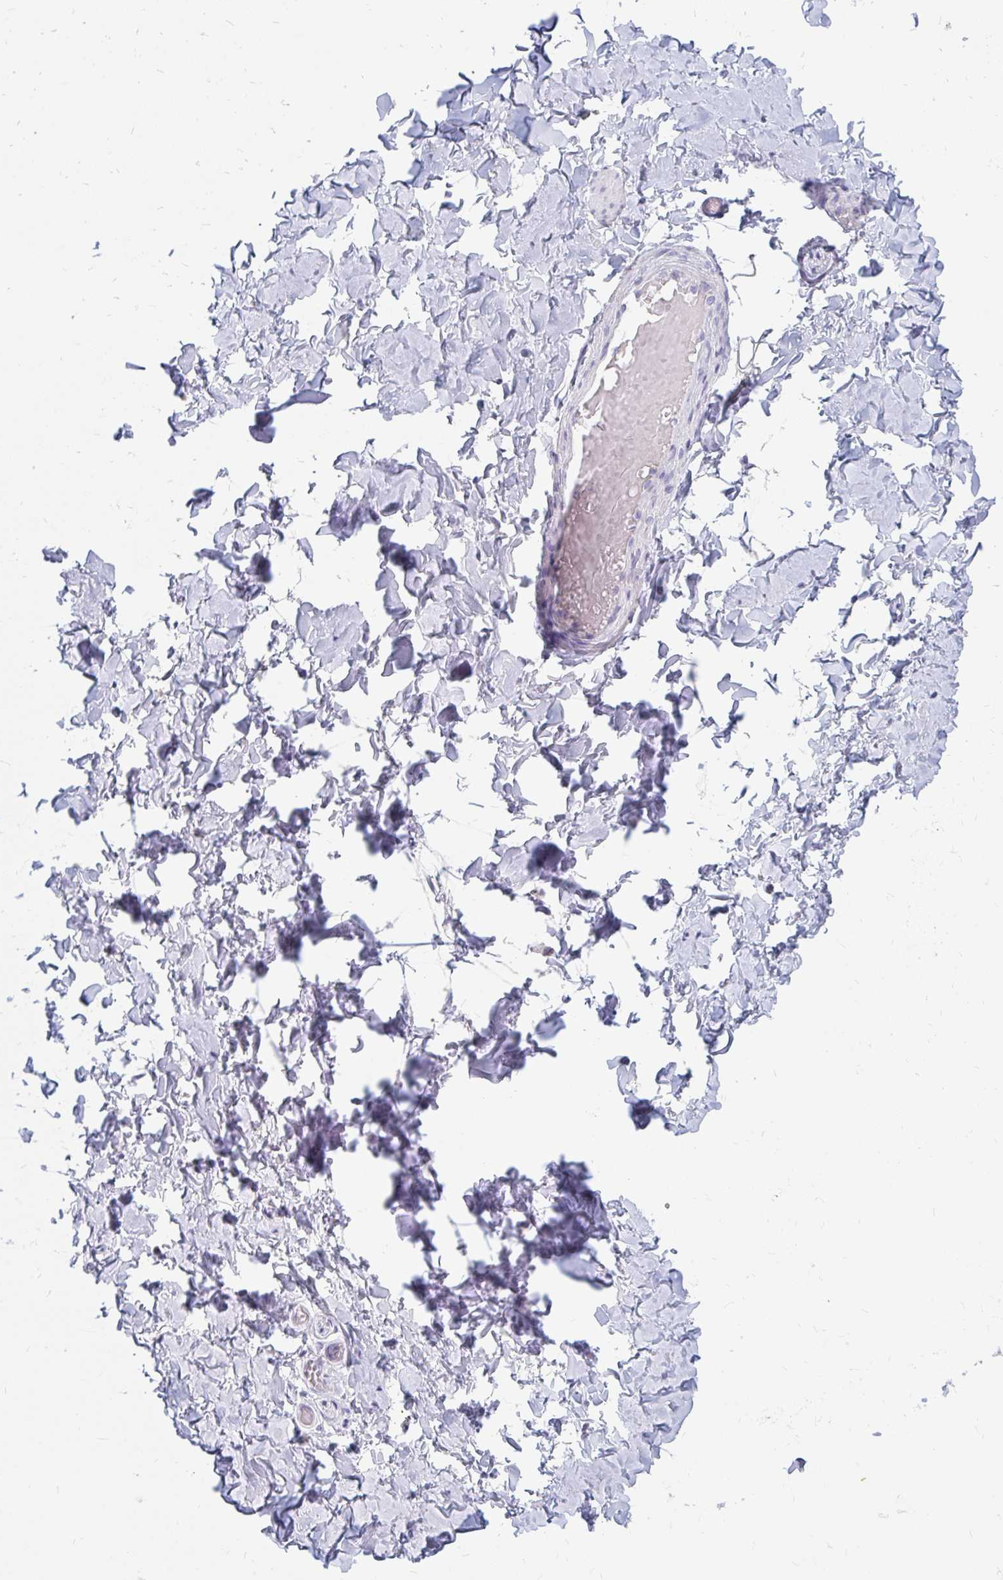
{"staining": {"intensity": "negative", "quantity": "none", "location": "none"}, "tissue": "adipose tissue", "cell_type": "Adipocytes", "image_type": "normal", "snomed": [{"axis": "morphology", "description": "Normal tissue, NOS"}, {"axis": "topography", "description": "Soft tissue"}, {"axis": "topography", "description": "Adipose tissue"}, {"axis": "topography", "description": "Vascular tissue"}, {"axis": "topography", "description": "Peripheral nerve tissue"}], "caption": "Human adipose tissue stained for a protein using immunohistochemistry exhibits no expression in adipocytes.", "gene": "OR10V1", "patient": {"sex": "male", "age": 29}}